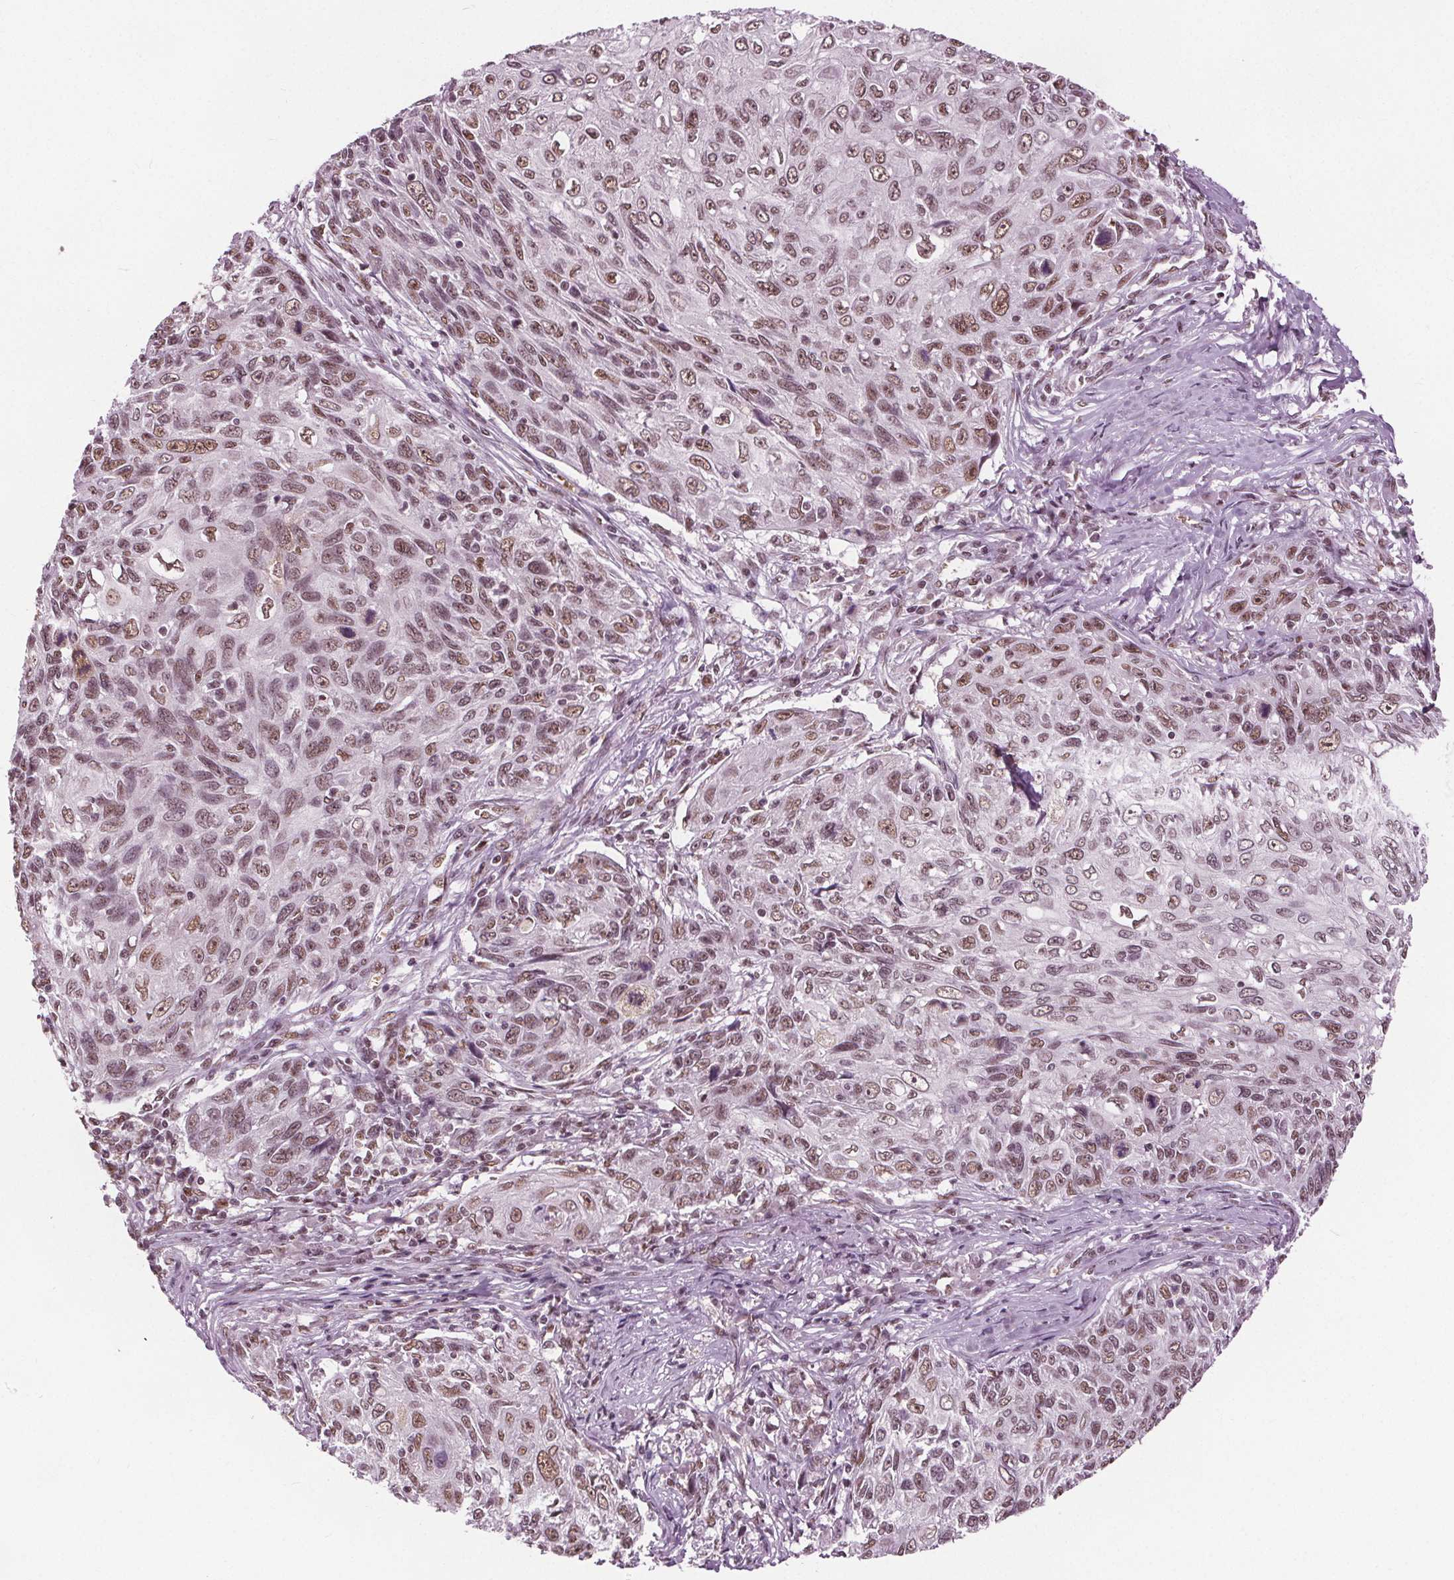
{"staining": {"intensity": "moderate", "quantity": ">75%", "location": "nuclear"}, "tissue": "skin cancer", "cell_type": "Tumor cells", "image_type": "cancer", "snomed": [{"axis": "morphology", "description": "Squamous cell carcinoma, NOS"}, {"axis": "topography", "description": "Skin"}], "caption": "Immunohistochemistry of human skin cancer (squamous cell carcinoma) exhibits medium levels of moderate nuclear expression in about >75% of tumor cells.", "gene": "IWS1", "patient": {"sex": "male", "age": 92}}